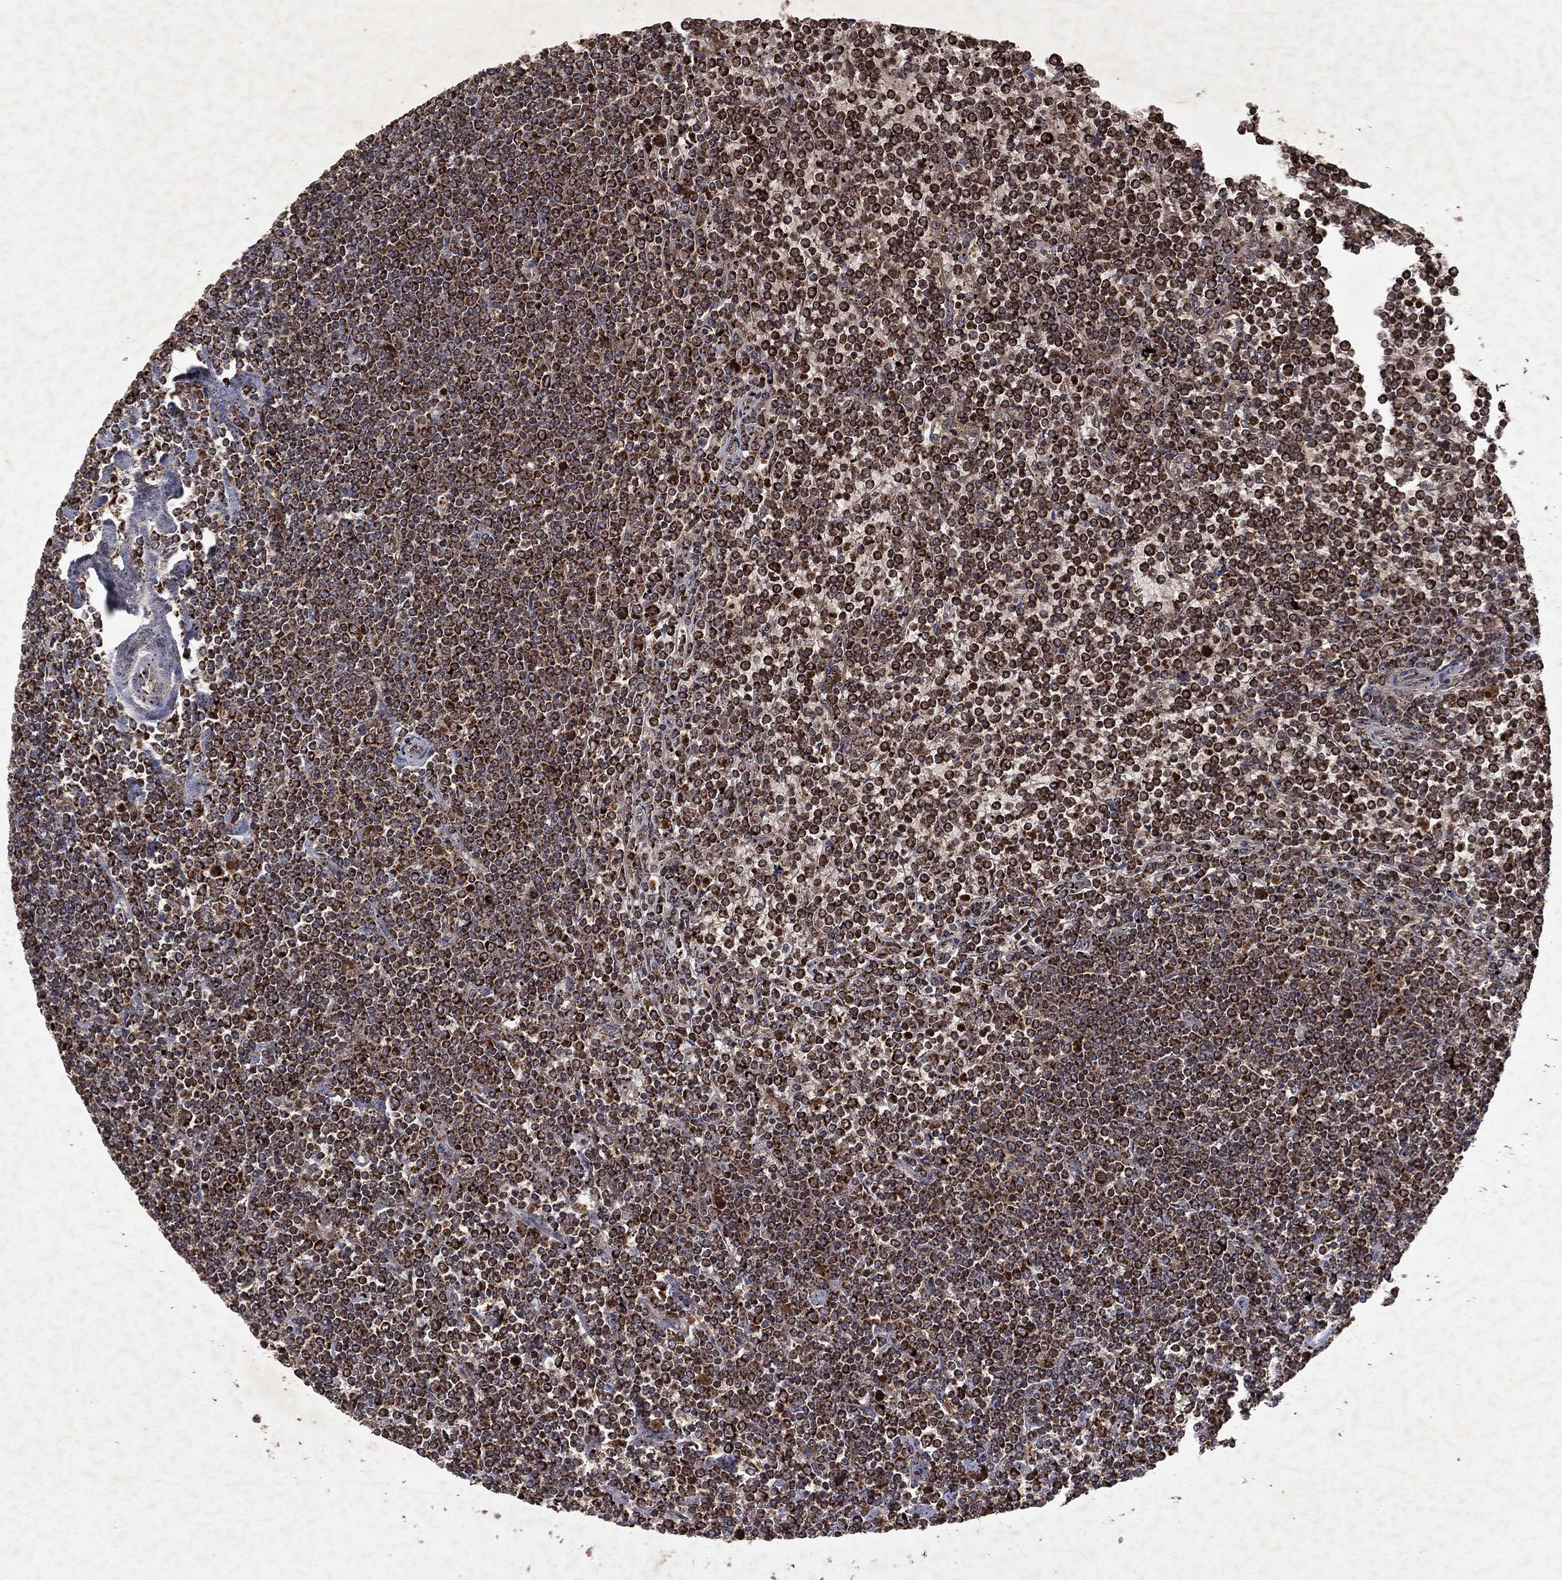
{"staining": {"intensity": "strong", "quantity": "25%-75%", "location": "cytoplasmic/membranous,nuclear"}, "tissue": "lymphoma", "cell_type": "Tumor cells", "image_type": "cancer", "snomed": [{"axis": "morphology", "description": "Malignant lymphoma, non-Hodgkin's type, Low grade"}, {"axis": "topography", "description": "Spleen"}], "caption": "This micrograph demonstrates immunohistochemistry (IHC) staining of human low-grade malignant lymphoma, non-Hodgkin's type, with high strong cytoplasmic/membranous and nuclear staining in about 25%-75% of tumor cells.", "gene": "PYROXD2", "patient": {"sex": "female", "age": 19}}